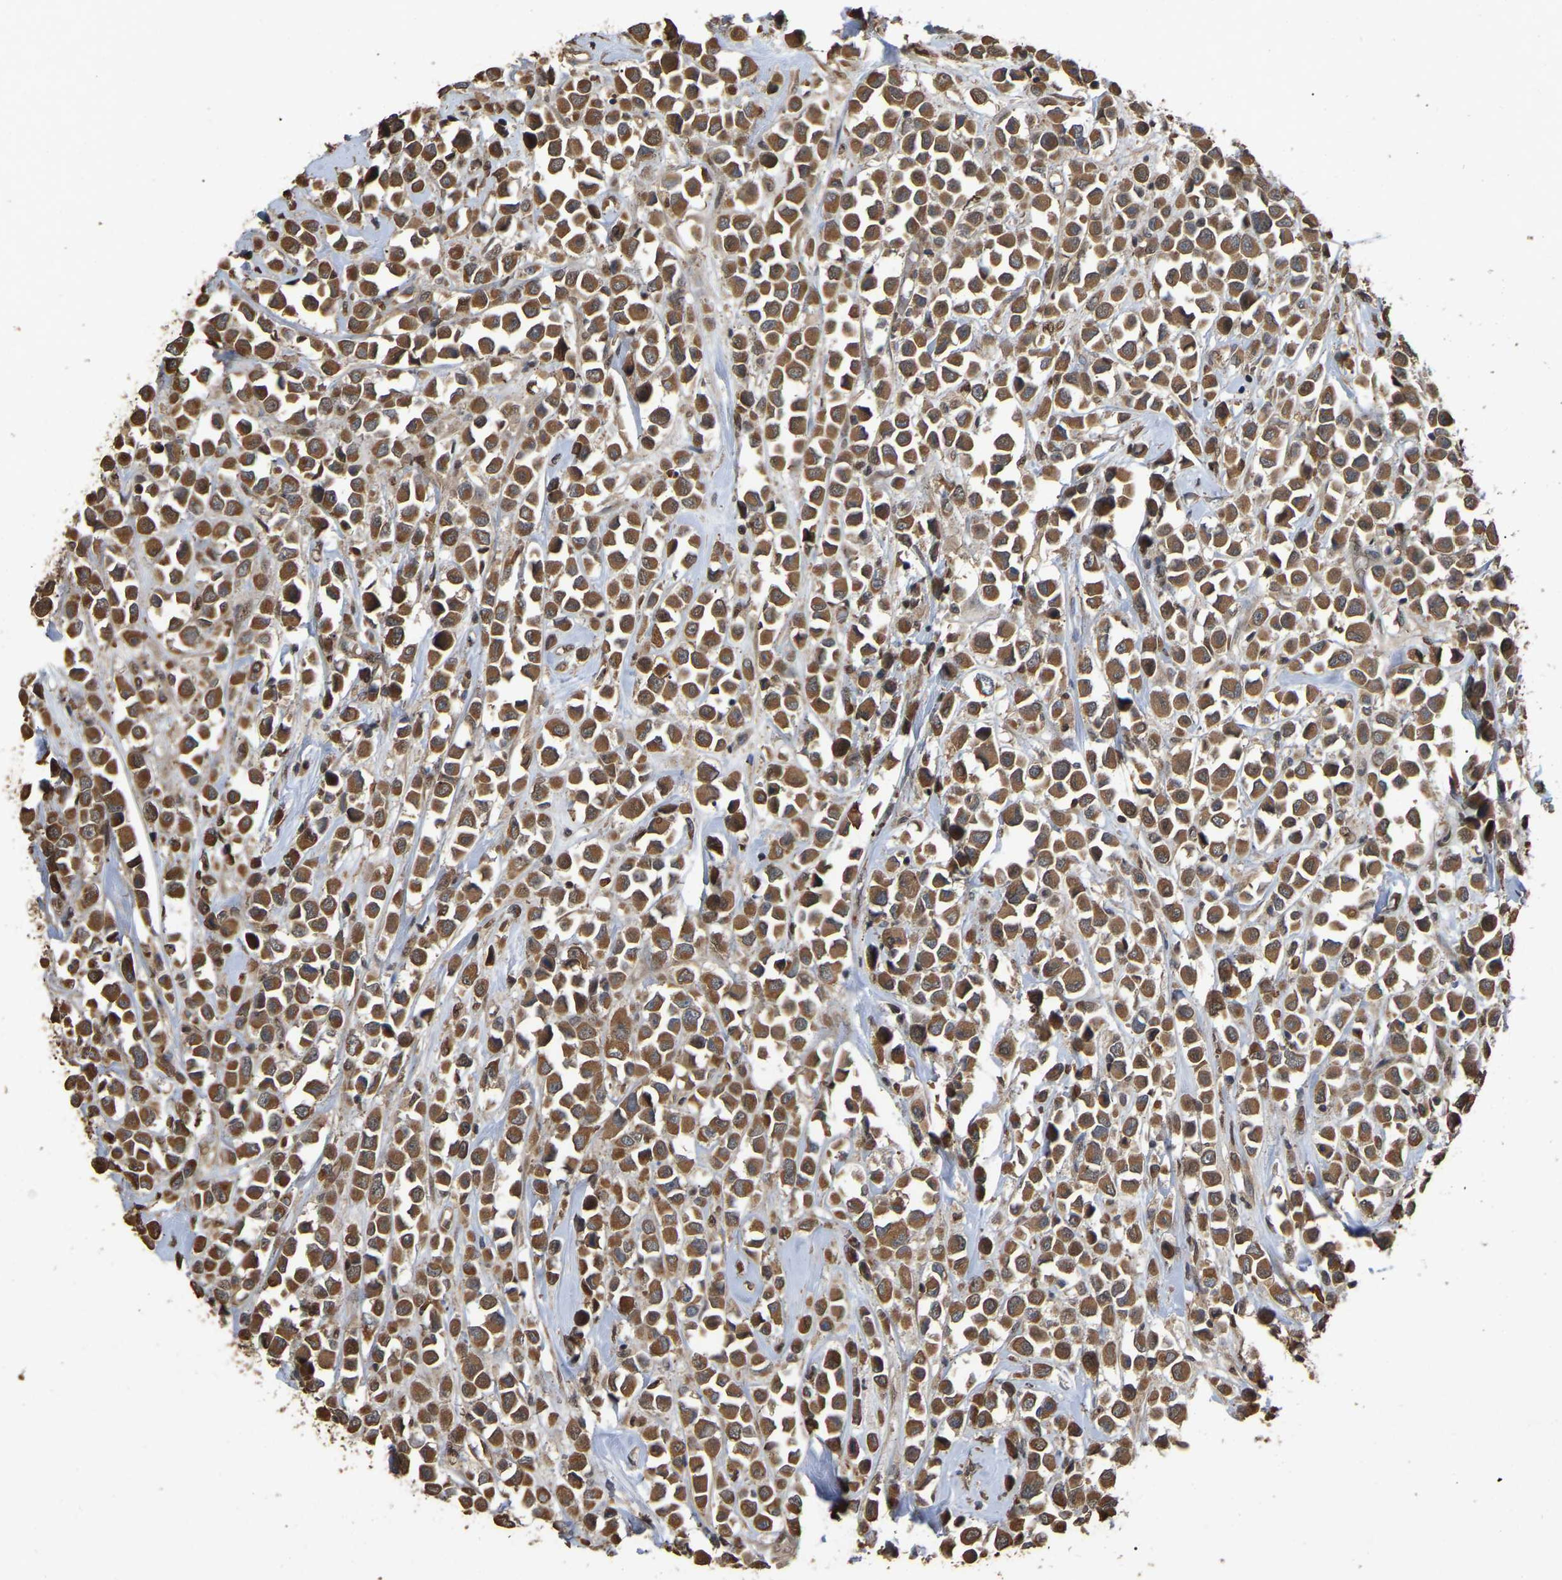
{"staining": {"intensity": "strong", "quantity": ">75%", "location": "cytoplasmic/membranous"}, "tissue": "breast cancer", "cell_type": "Tumor cells", "image_type": "cancer", "snomed": [{"axis": "morphology", "description": "Duct carcinoma"}, {"axis": "topography", "description": "Breast"}], "caption": "A brown stain highlights strong cytoplasmic/membranous expression of a protein in breast cancer tumor cells. The protein is shown in brown color, while the nuclei are stained blue.", "gene": "FAM219A", "patient": {"sex": "female", "age": 61}}